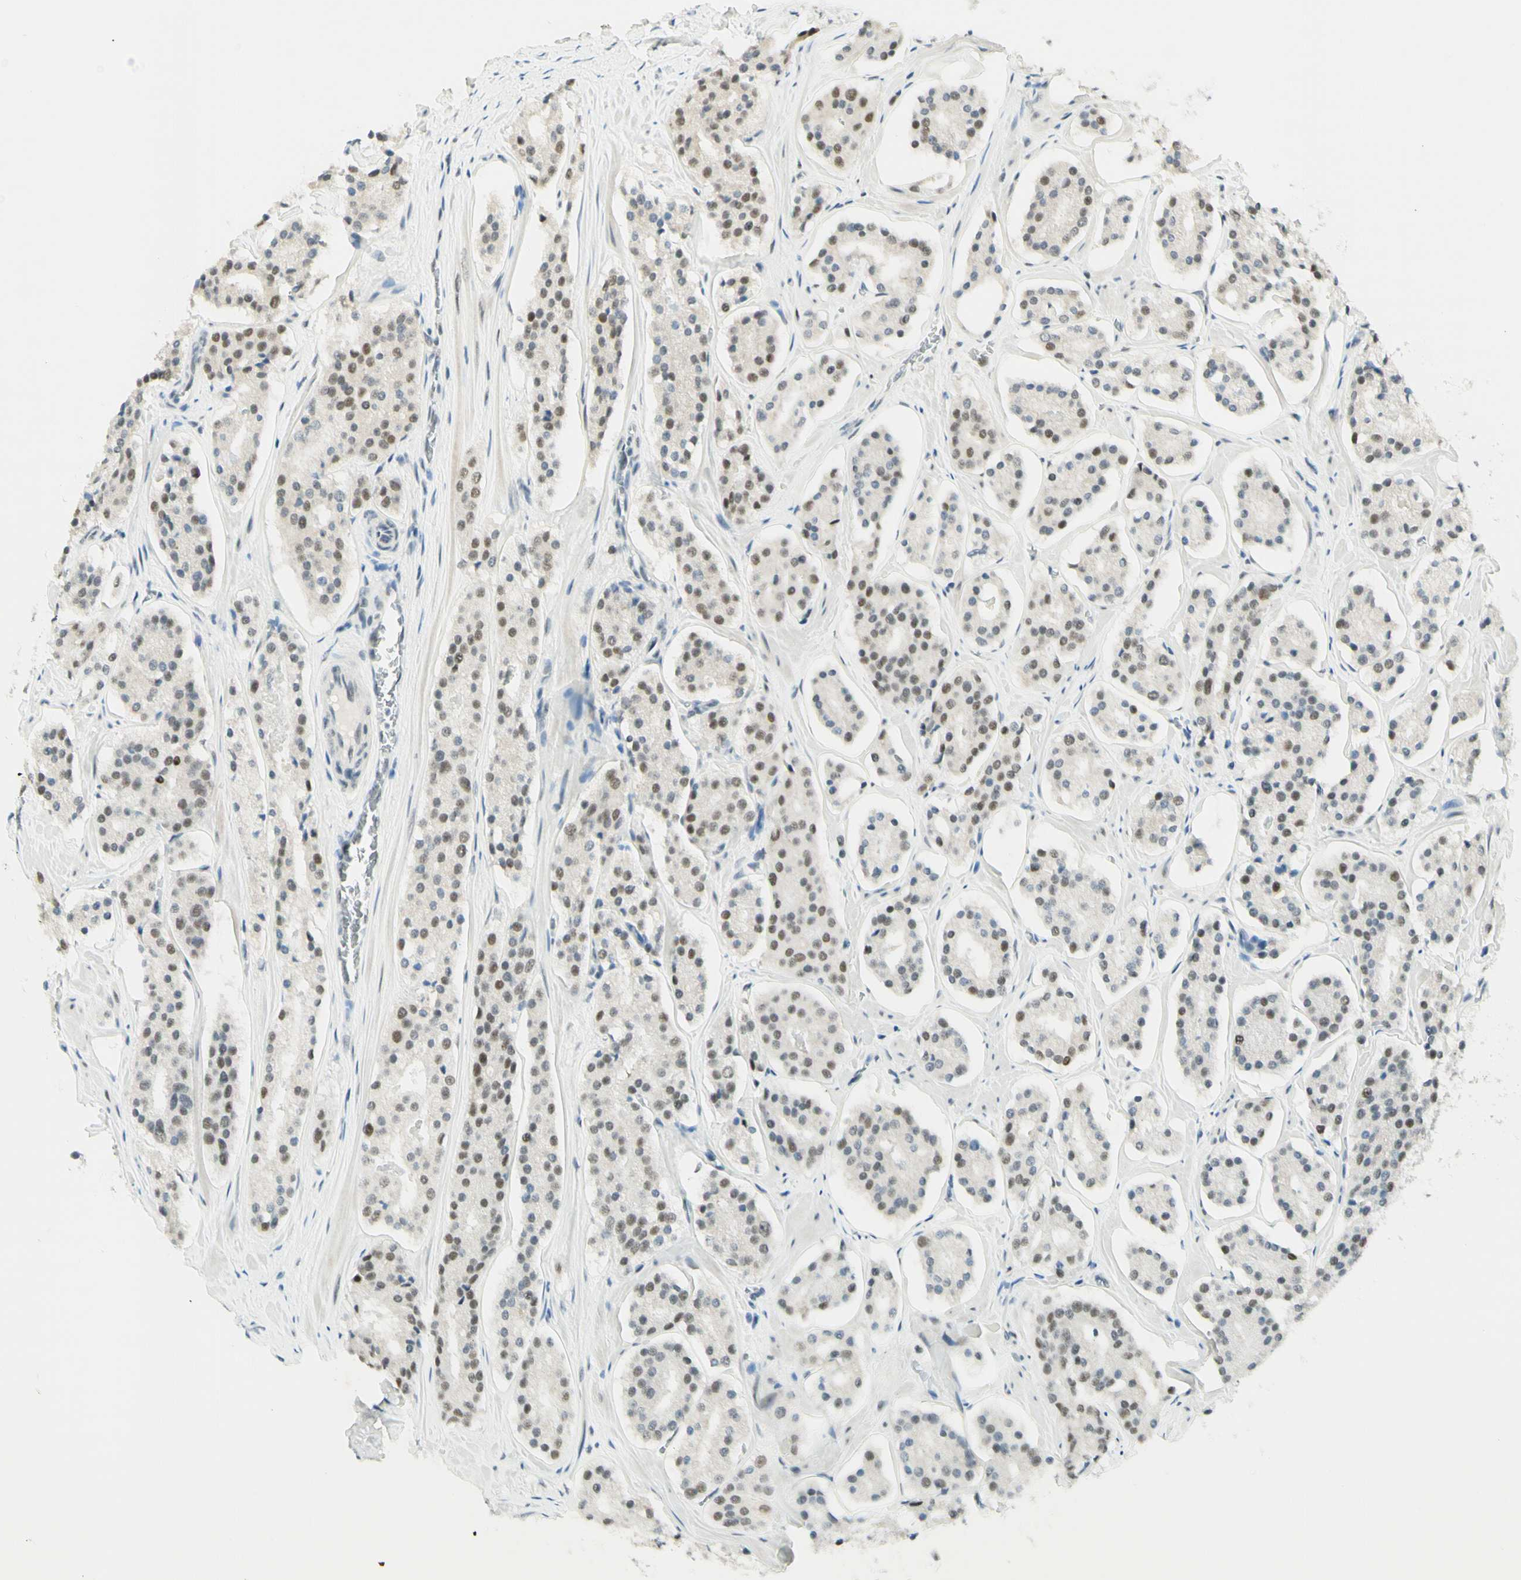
{"staining": {"intensity": "weak", "quantity": "25%-75%", "location": "nuclear"}, "tissue": "prostate cancer", "cell_type": "Tumor cells", "image_type": "cancer", "snomed": [{"axis": "morphology", "description": "Adenocarcinoma, High grade"}, {"axis": "topography", "description": "Prostate"}], "caption": "Tumor cells show low levels of weak nuclear expression in about 25%-75% of cells in prostate cancer (high-grade adenocarcinoma). The staining is performed using DAB brown chromogen to label protein expression. The nuclei are counter-stained blue using hematoxylin.", "gene": "PMS2", "patient": {"sex": "male", "age": 60}}